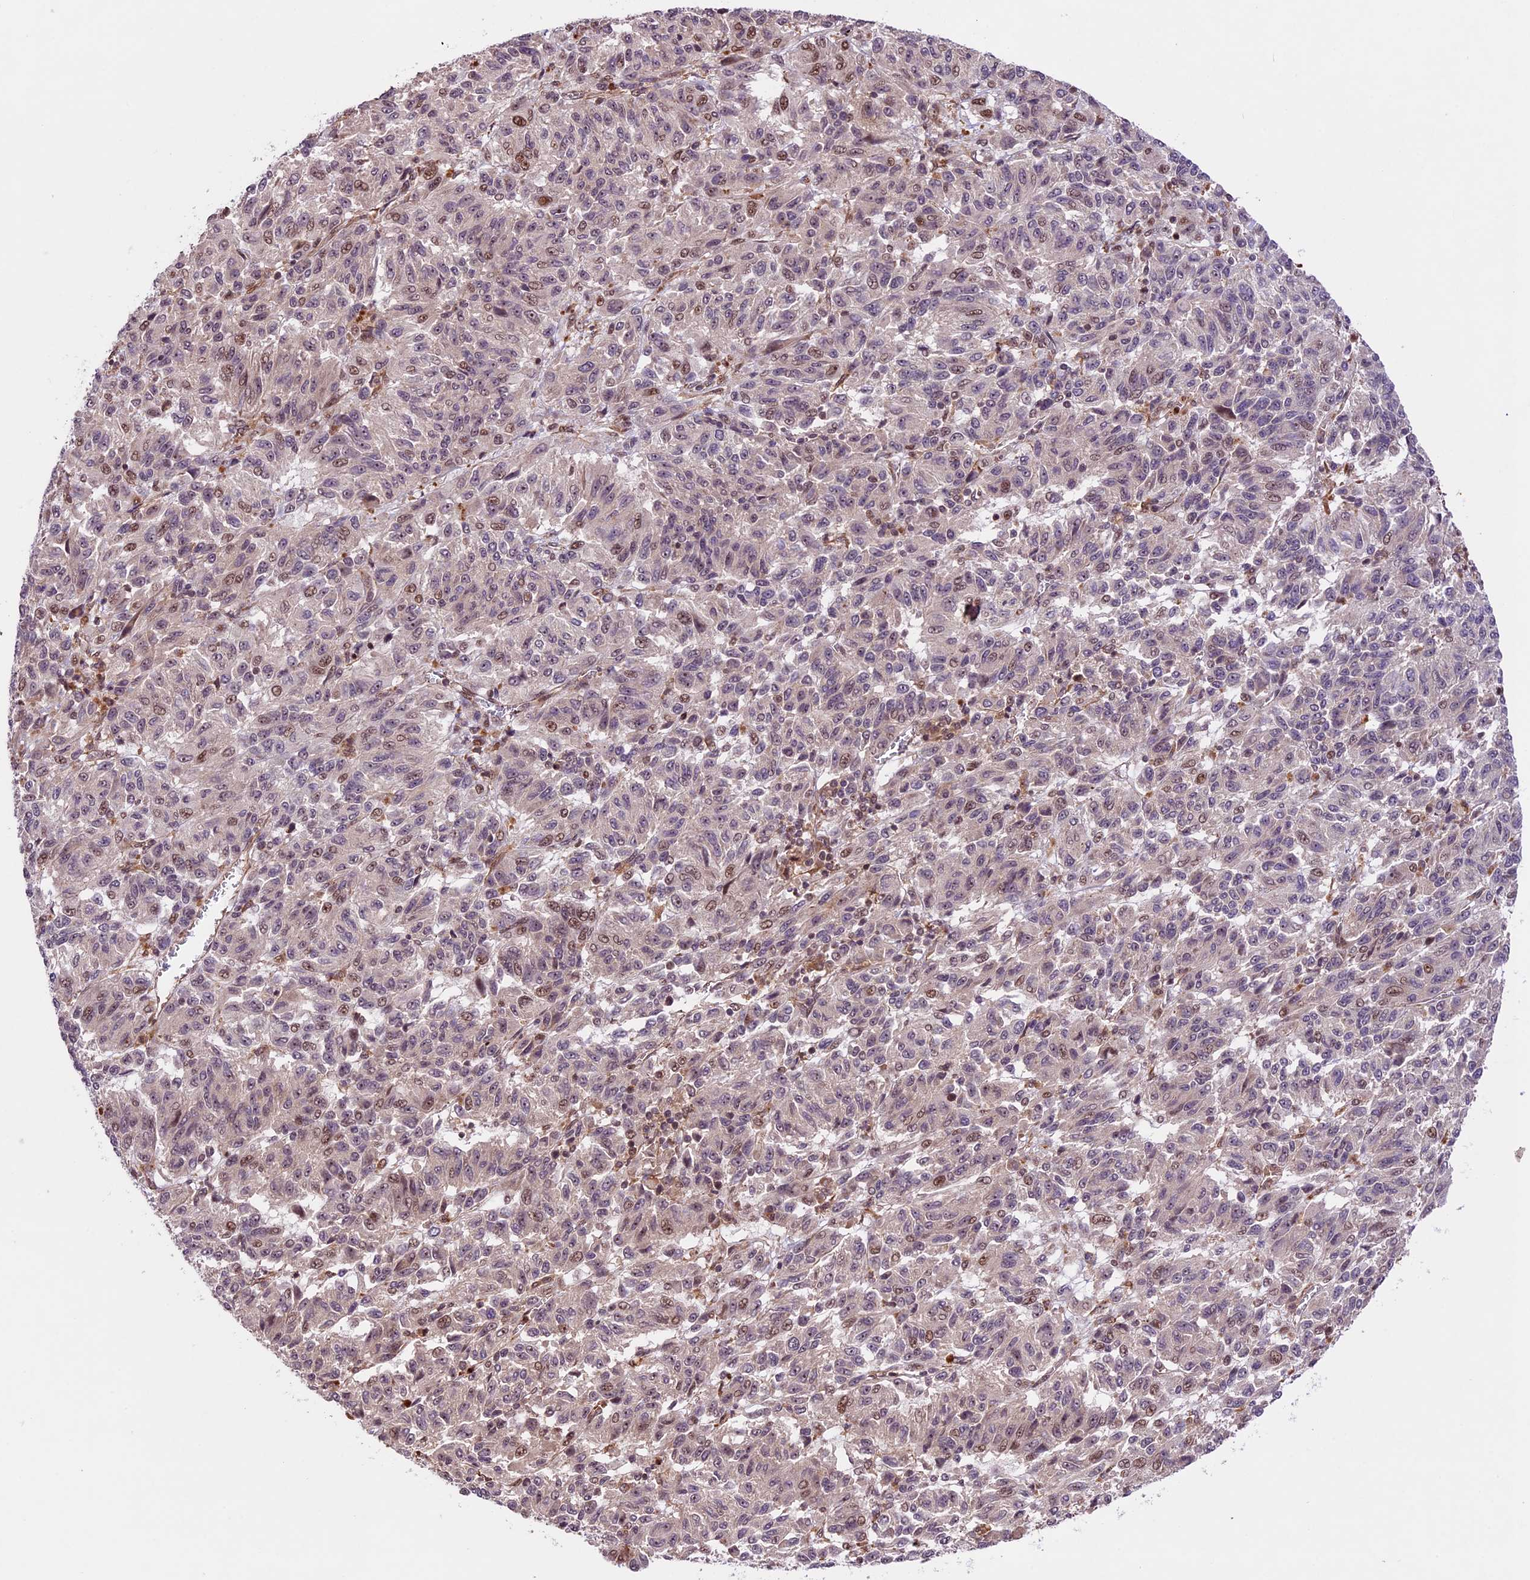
{"staining": {"intensity": "moderate", "quantity": "<25%", "location": "nuclear"}, "tissue": "melanoma", "cell_type": "Tumor cells", "image_type": "cancer", "snomed": [{"axis": "morphology", "description": "Malignant melanoma, Metastatic site"}, {"axis": "topography", "description": "Lung"}], "caption": "This image exhibits immunohistochemistry staining of human malignant melanoma (metastatic site), with low moderate nuclear positivity in approximately <25% of tumor cells.", "gene": "DHX38", "patient": {"sex": "male", "age": 64}}